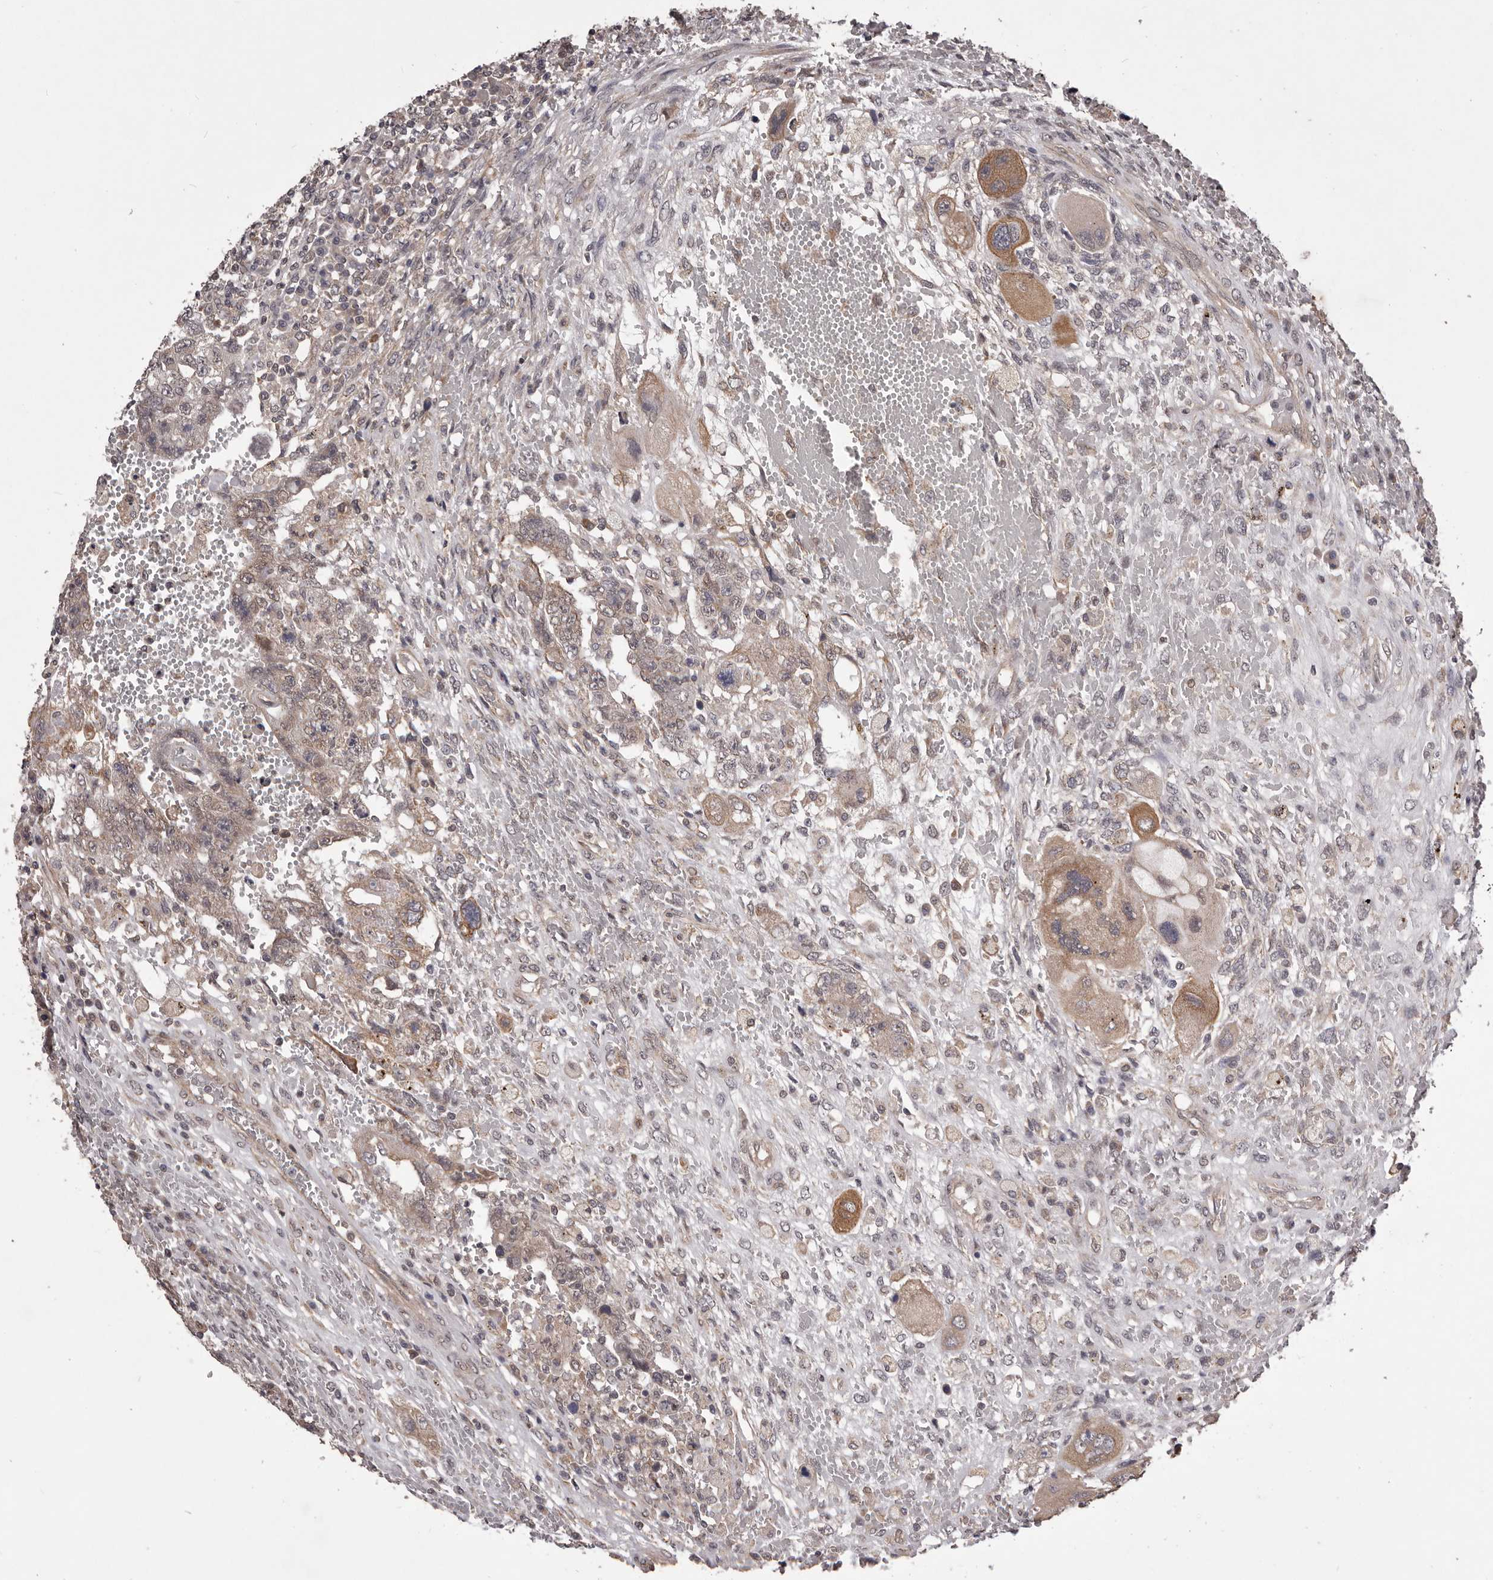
{"staining": {"intensity": "moderate", "quantity": "<25%", "location": "cytoplasmic/membranous"}, "tissue": "testis cancer", "cell_type": "Tumor cells", "image_type": "cancer", "snomed": [{"axis": "morphology", "description": "Carcinoma, Embryonal, NOS"}, {"axis": "topography", "description": "Testis"}], "caption": "The image reveals a brown stain indicating the presence of a protein in the cytoplasmic/membranous of tumor cells in testis embryonal carcinoma. (brown staining indicates protein expression, while blue staining denotes nuclei).", "gene": "CELF3", "patient": {"sex": "male", "age": 26}}